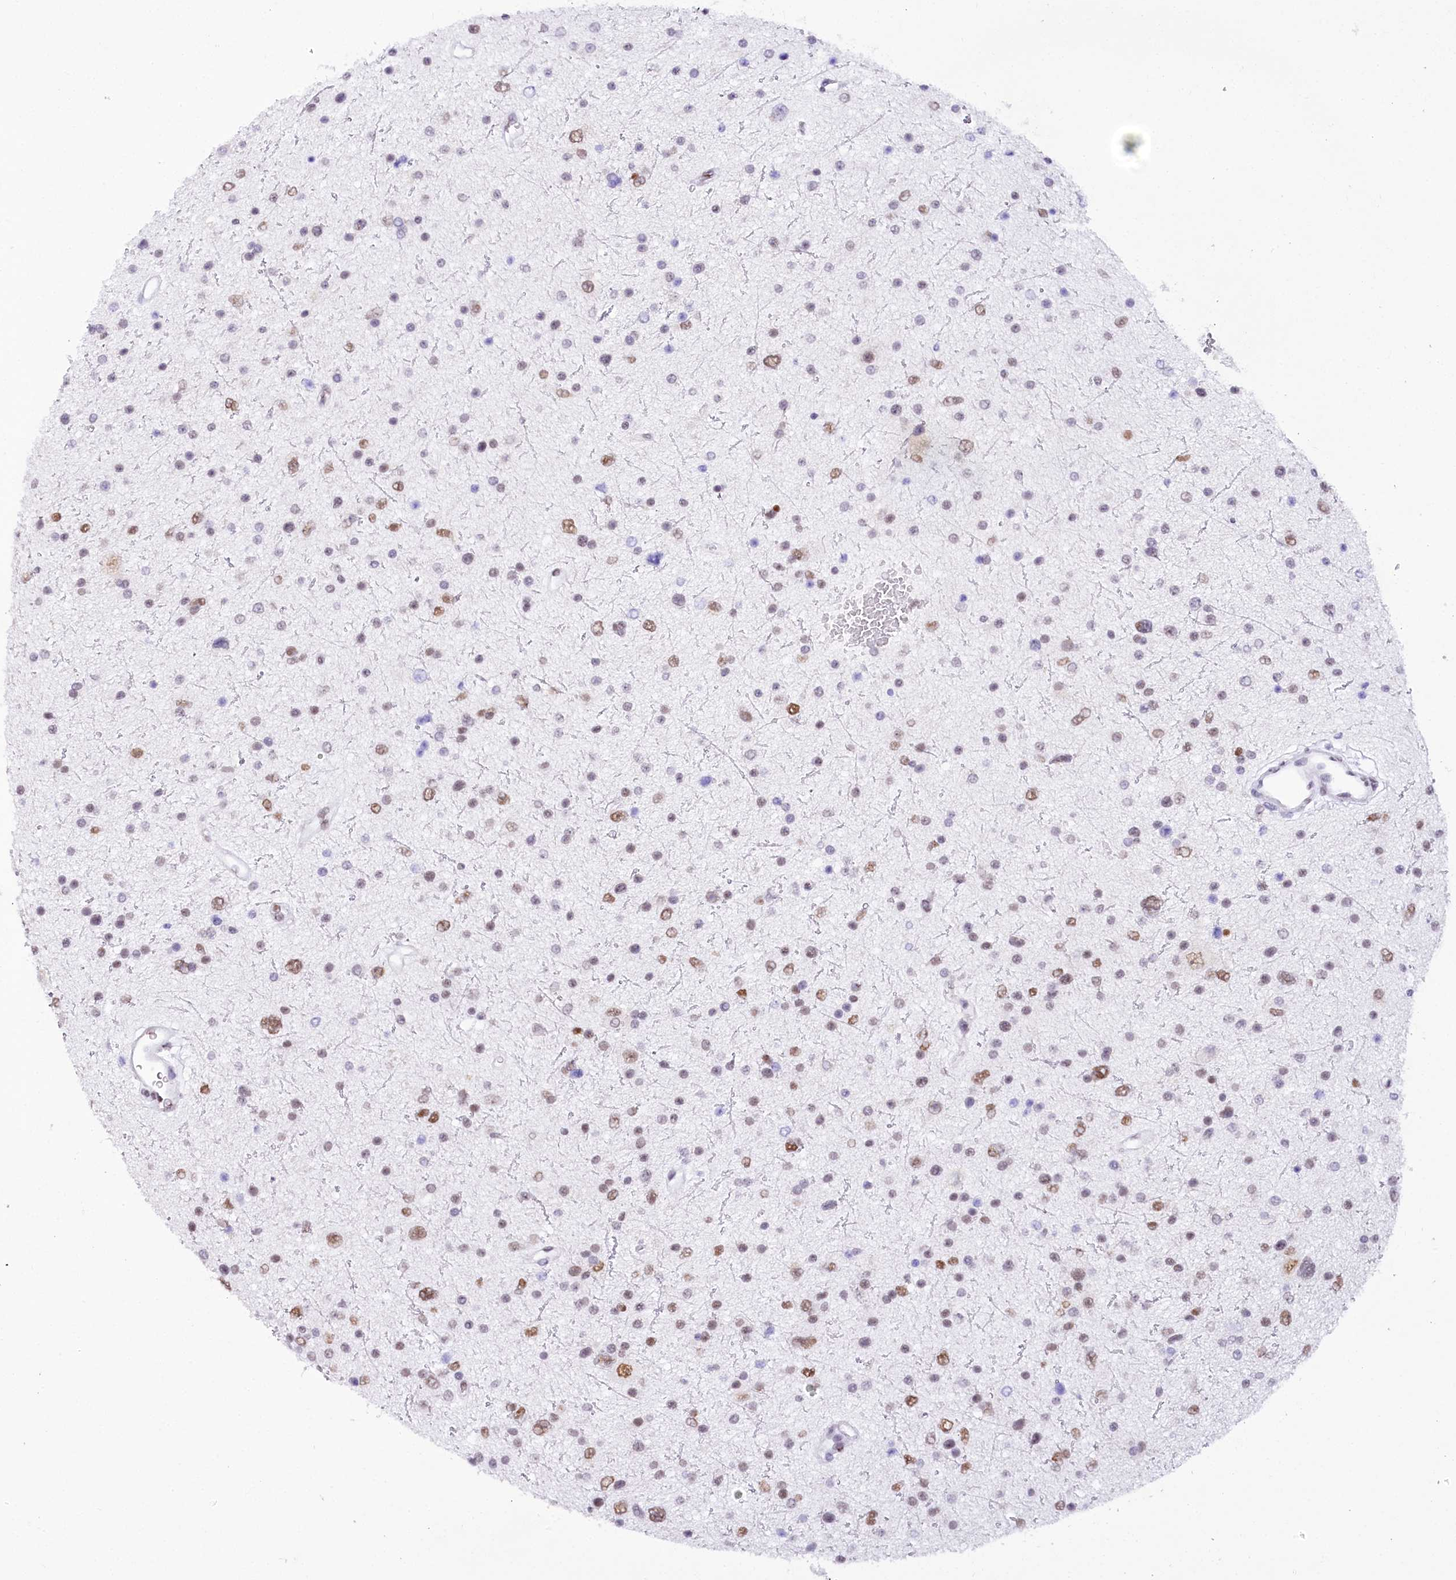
{"staining": {"intensity": "moderate", "quantity": "<25%", "location": "nuclear"}, "tissue": "glioma", "cell_type": "Tumor cells", "image_type": "cancer", "snomed": [{"axis": "morphology", "description": "Glioma, malignant, Low grade"}, {"axis": "topography", "description": "Brain"}], "caption": "Protein expression analysis of human glioma reveals moderate nuclear staining in approximately <25% of tumor cells.", "gene": "HNRNPA0", "patient": {"sex": "female", "age": 37}}